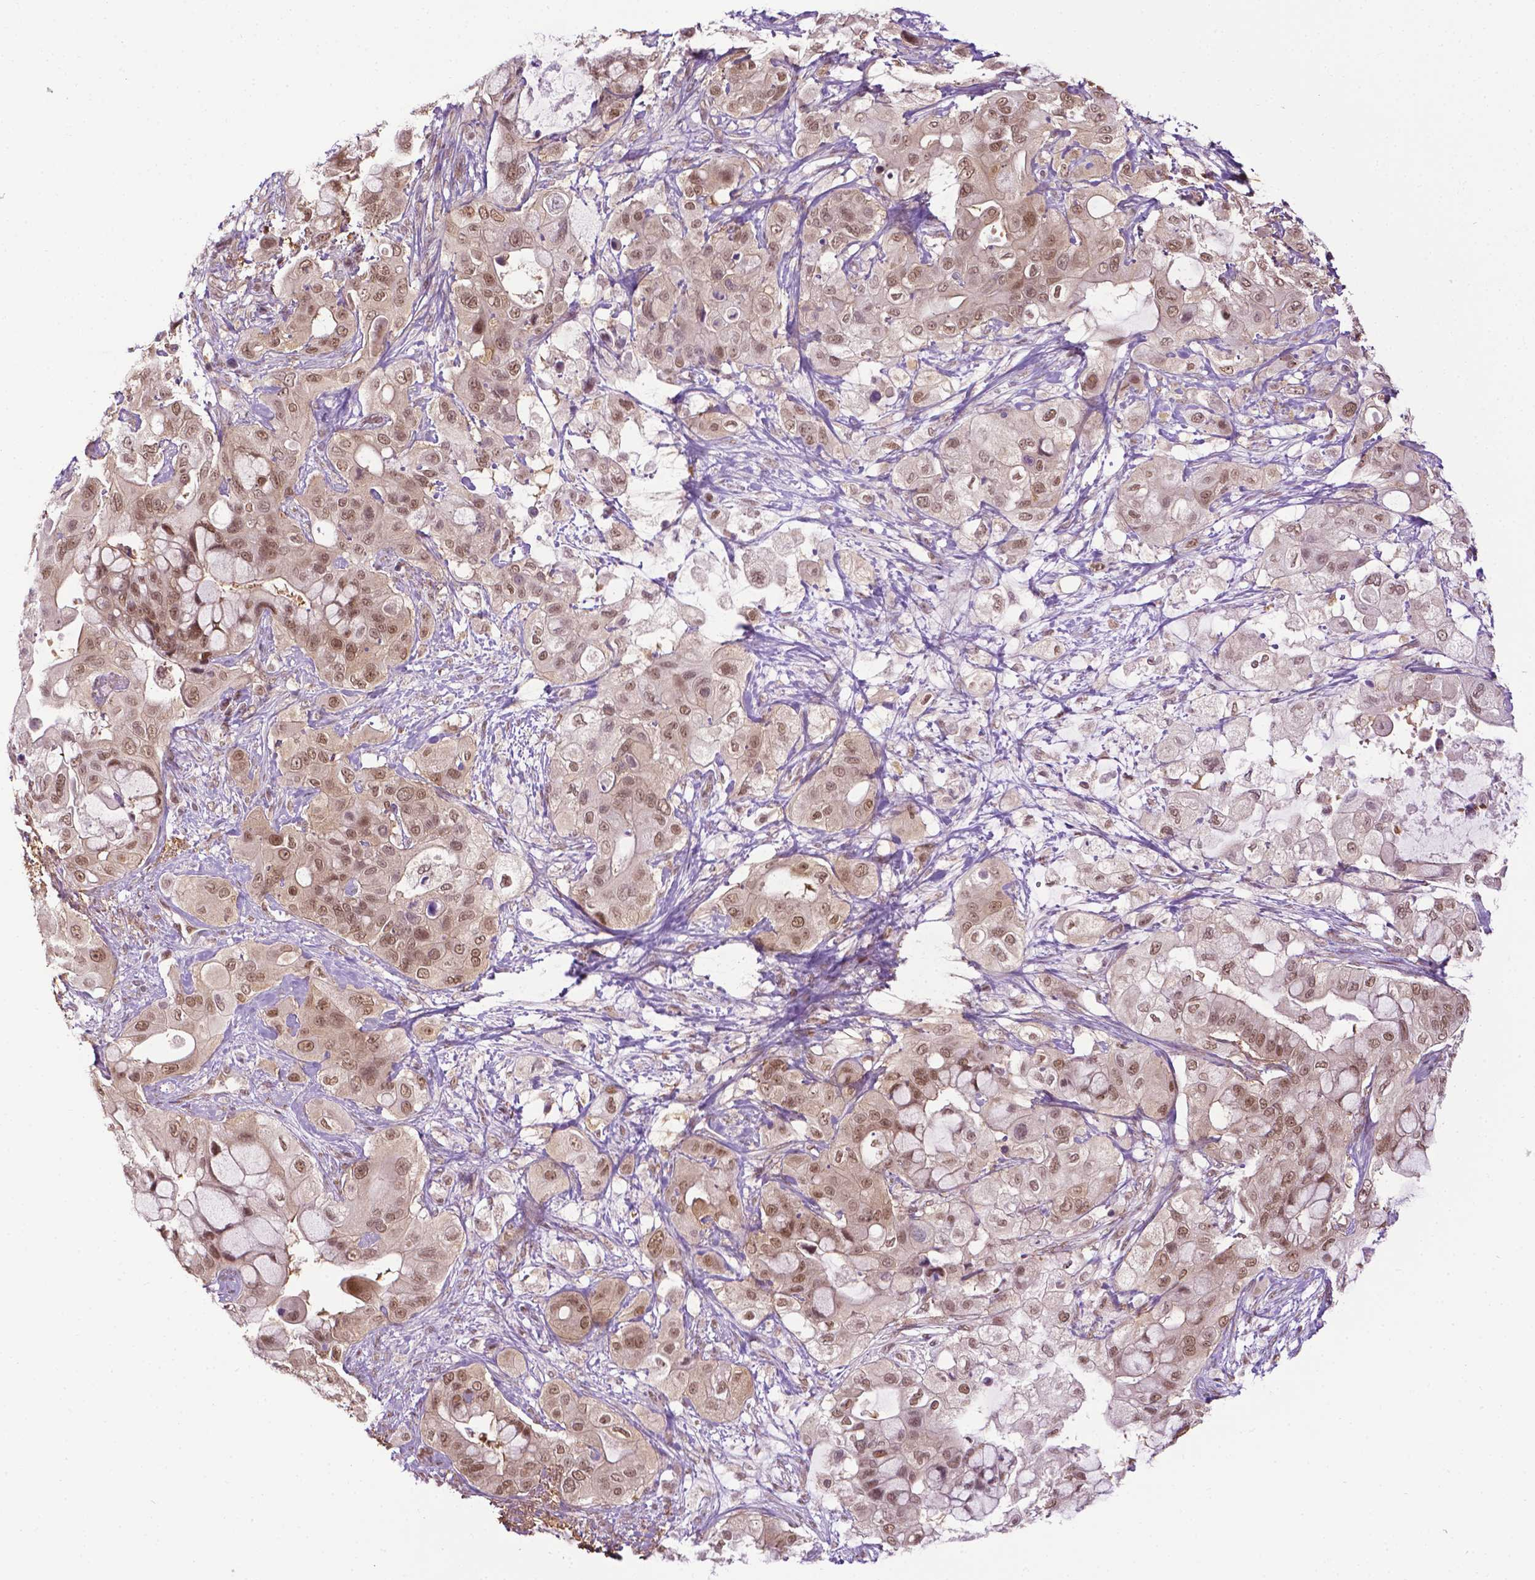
{"staining": {"intensity": "moderate", "quantity": ">75%", "location": "nuclear"}, "tissue": "pancreatic cancer", "cell_type": "Tumor cells", "image_type": "cancer", "snomed": [{"axis": "morphology", "description": "Adenocarcinoma, NOS"}, {"axis": "topography", "description": "Pancreas"}], "caption": "This photomicrograph shows immunohistochemistry (IHC) staining of human pancreatic adenocarcinoma, with medium moderate nuclear positivity in approximately >75% of tumor cells.", "gene": "UBQLN4", "patient": {"sex": "male", "age": 71}}